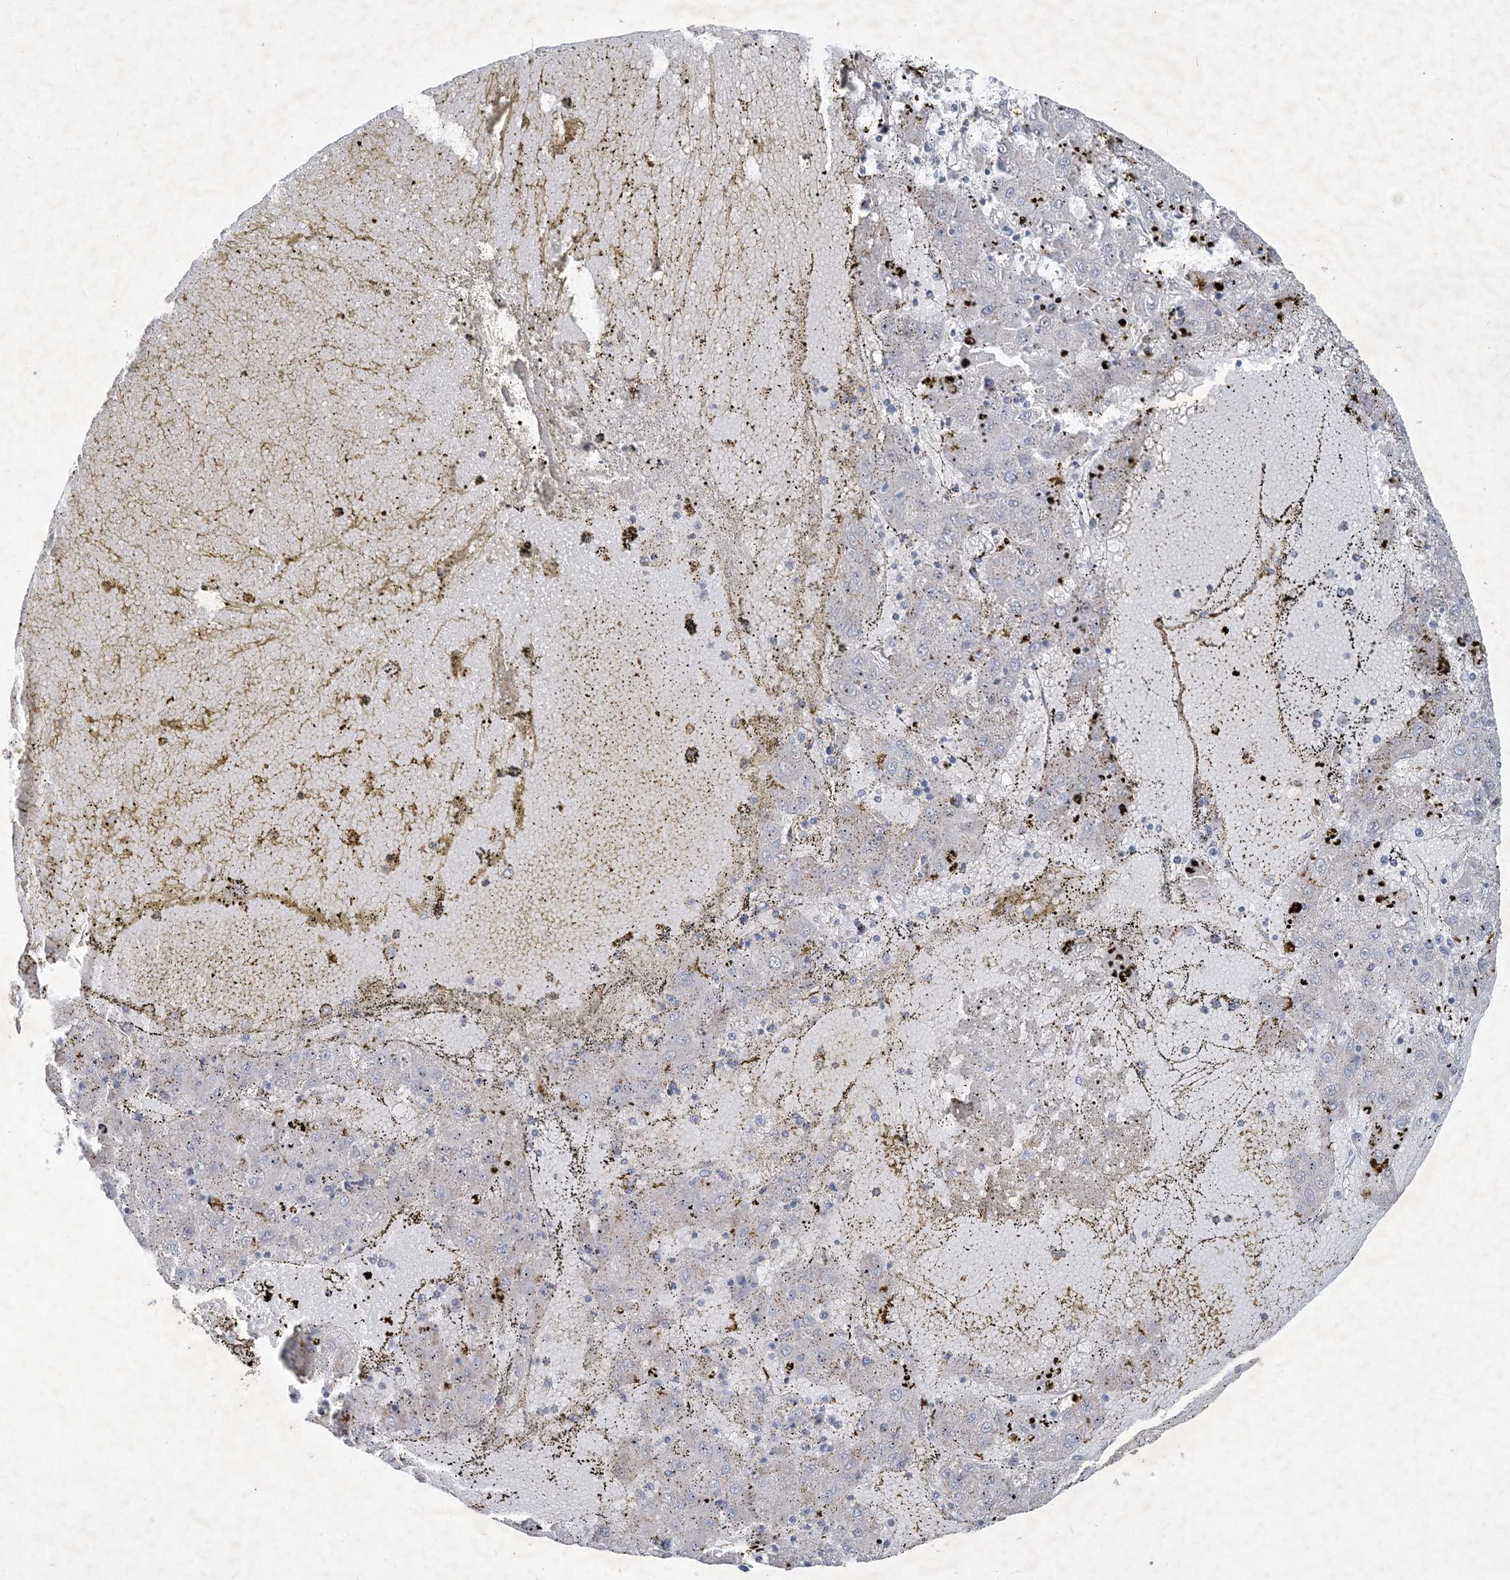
{"staining": {"intensity": "negative", "quantity": "none", "location": "none"}, "tissue": "liver cancer", "cell_type": "Tumor cells", "image_type": "cancer", "snomed": [{"axis": "morphology", "description": "Carcinoma, Hepatocellular, NOS"}, {"axis": "topography", "description": "Liver"}], "caption": "IHC of hepatocellular carcinoma (liver) shows no staining in tumor cells. (Immunohistochemistry, brightfield microscopy, high magnification).", "gene": "CCDC14", "patient": {"sex": "male", "age": 72}}